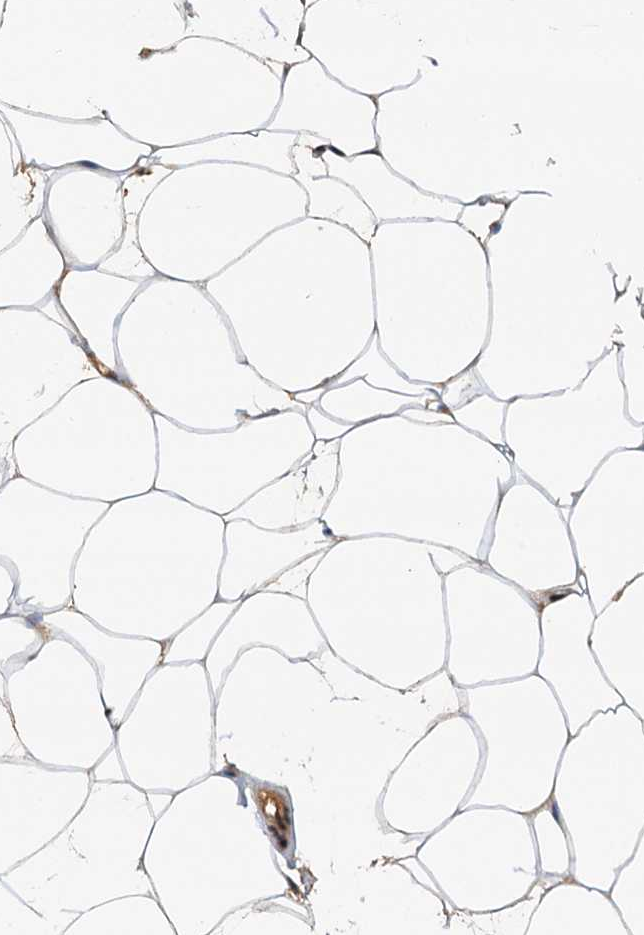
{"staining": {"intensity": "negative", "quantity": "none", "location": "none"}, "tissue": "adipose tissue", "cell_type": "Adipocytes", "image_type": "normal", "snomed": [{"axis": "morphology", "description": "Normal tissue, NOS"}, {"axis": "topography", "description": "Breast"}], "caption": "High power microscopy image of an immunohistochemistry image of normal adipose tissue, revealing no significant expression in adipocytes.", "gene": "UBL7", "patient": {"sex": "female", "age": 26}}